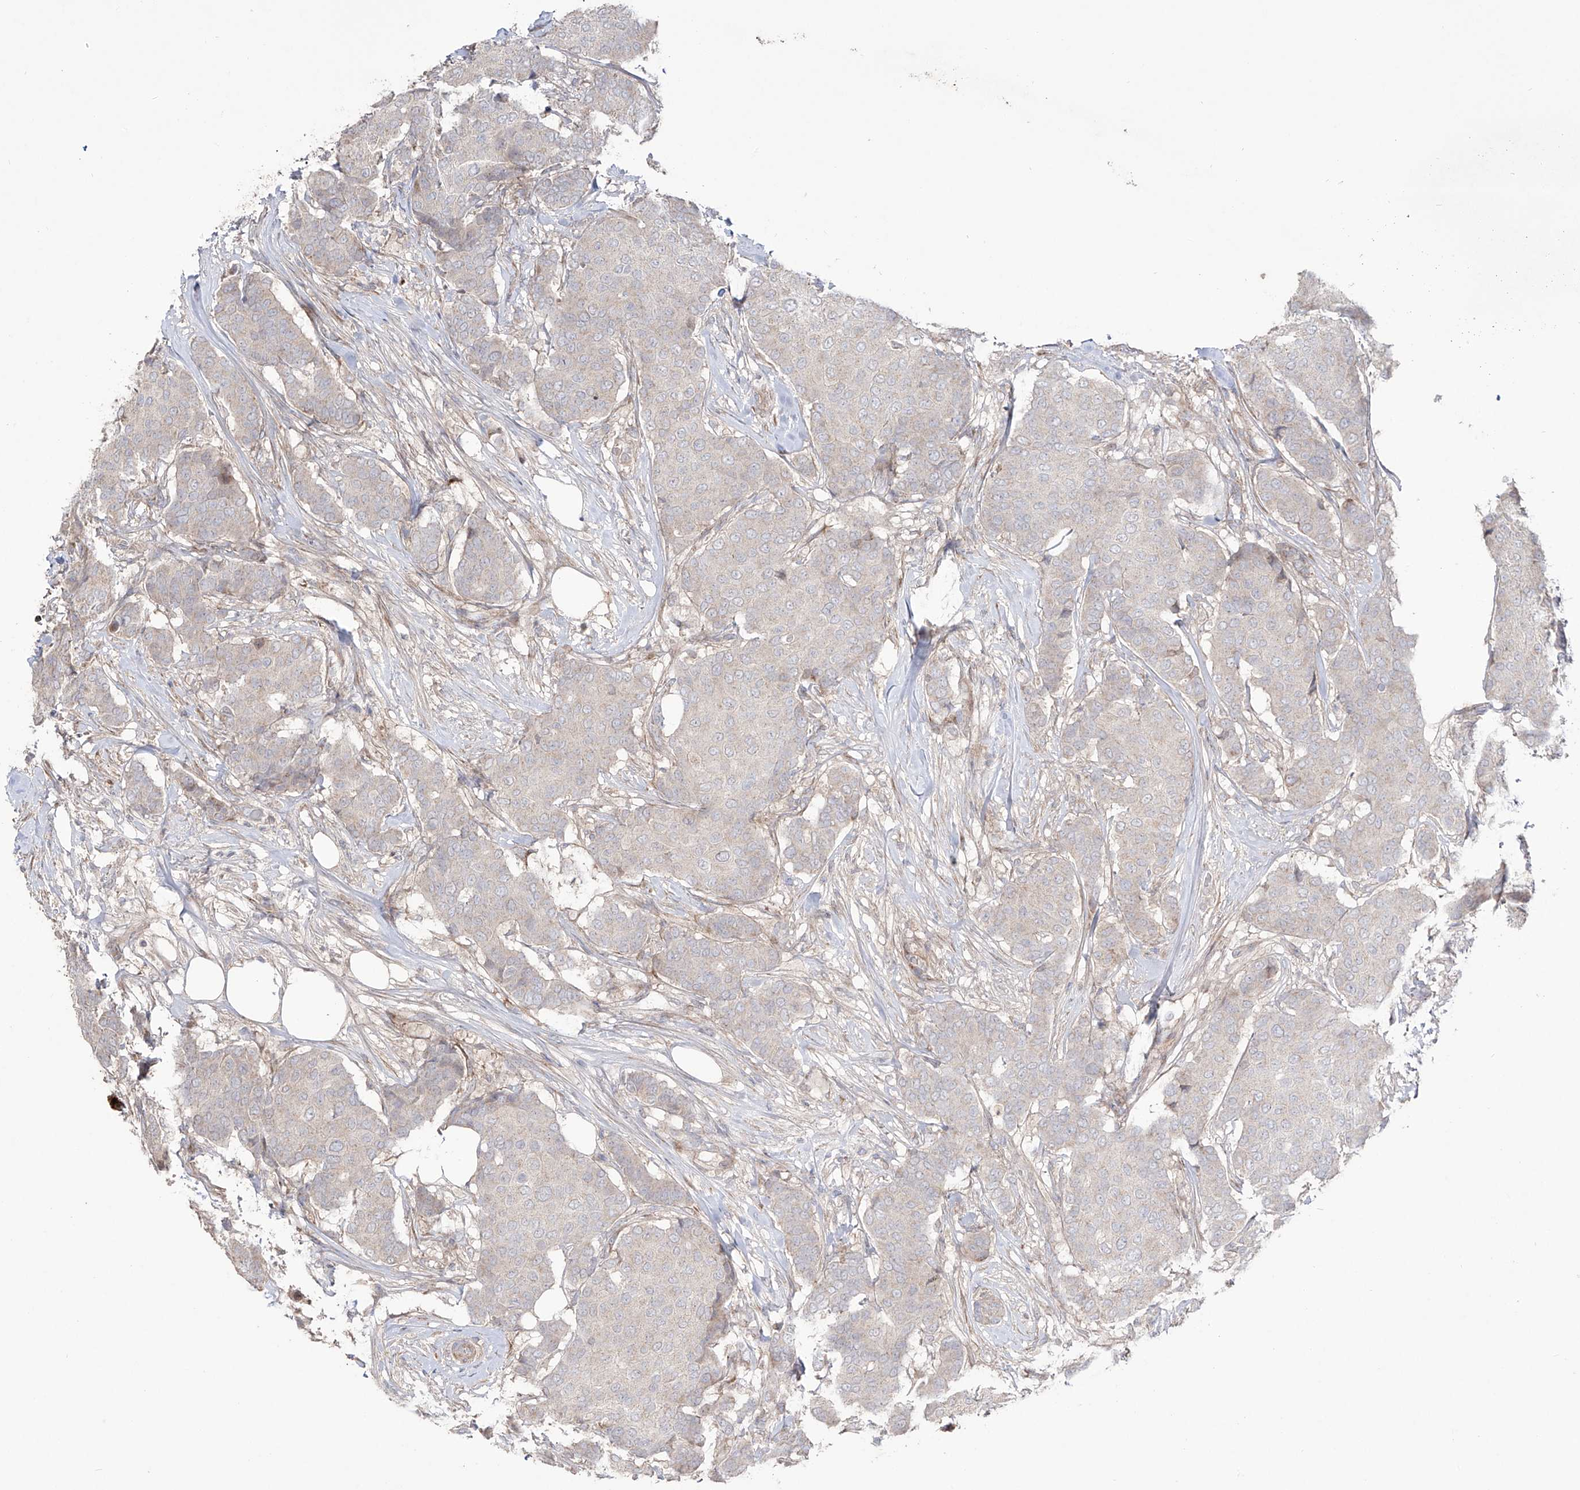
{"staining": {"intensity": "negative", "quantity": "none", "location": "none"}, "tissue": "breast cancer", "cell_type": "Tumor cells", "image_type": "cancer", "snomed": [{"axis": "morphology", "description": "Duct carcinoma"}, {"axis": "topography", "description": "Breast"}], "caption": "IHC image of neoplastic tissue: human breast cancer stained with DAB (3,3'-diaminobenzidine) displays no significant protein staining in tumor cells.", "gene": "YKT6", "patient": {"sex": "female", "age": 75}}